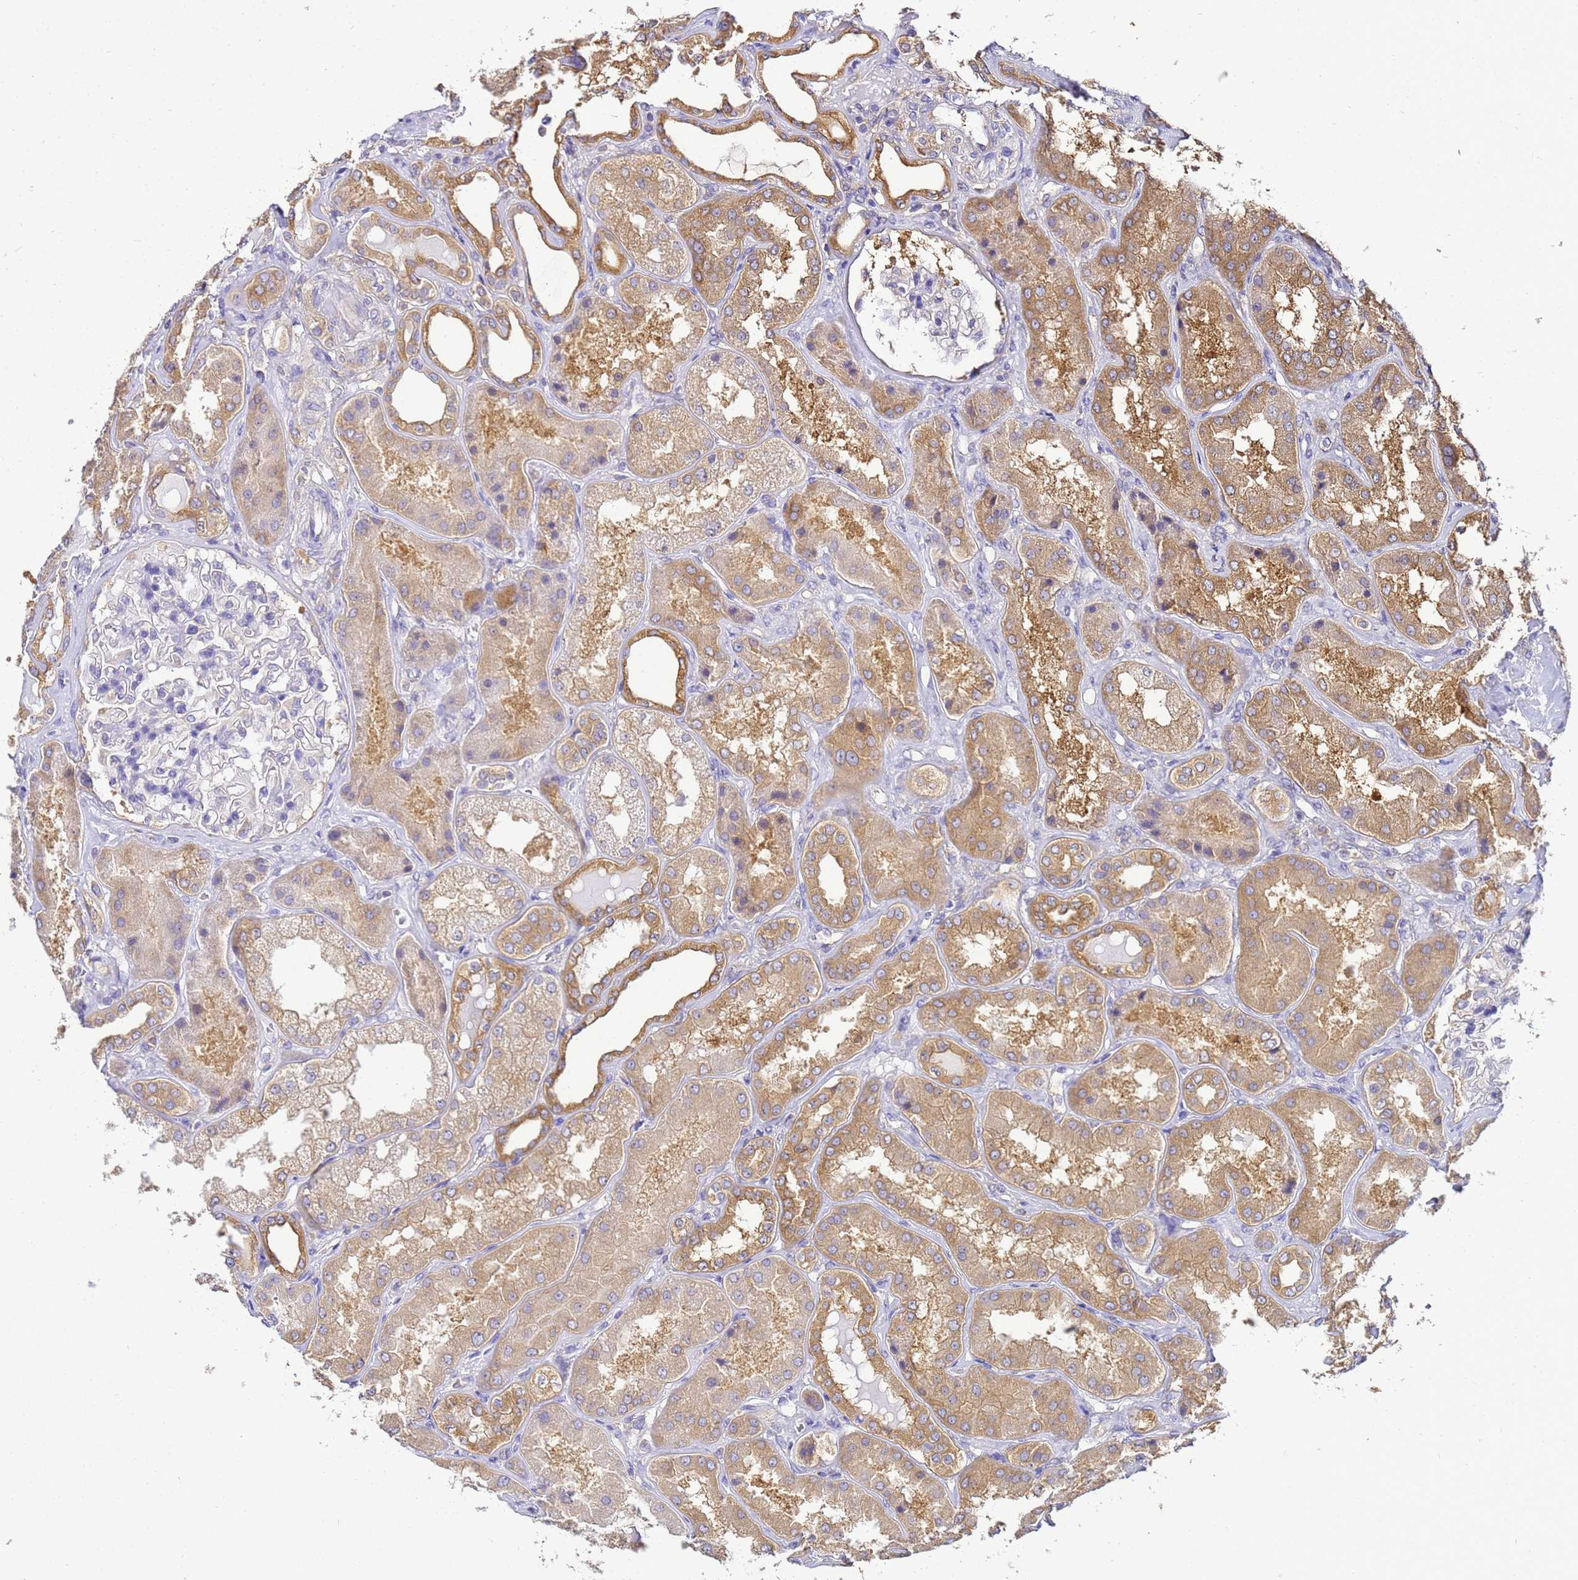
{"staining": {"intensity": "negative", "quantity": "none", "location": "none"}, "tissue": "kidney", "cell_type": "Cells in glomeruli", "image_type": "normal", "snomed": [{"axis": "morphology", "description": "Normal tissue, NOS"}, {"axis": "topography", "description": "Kidney"}], "caption": "Human kidney stained for a protein using IHC displays no expression in cells in glomeruli.", "gene": "NARS1", "patient": {"sex": "female", "age": 56}}